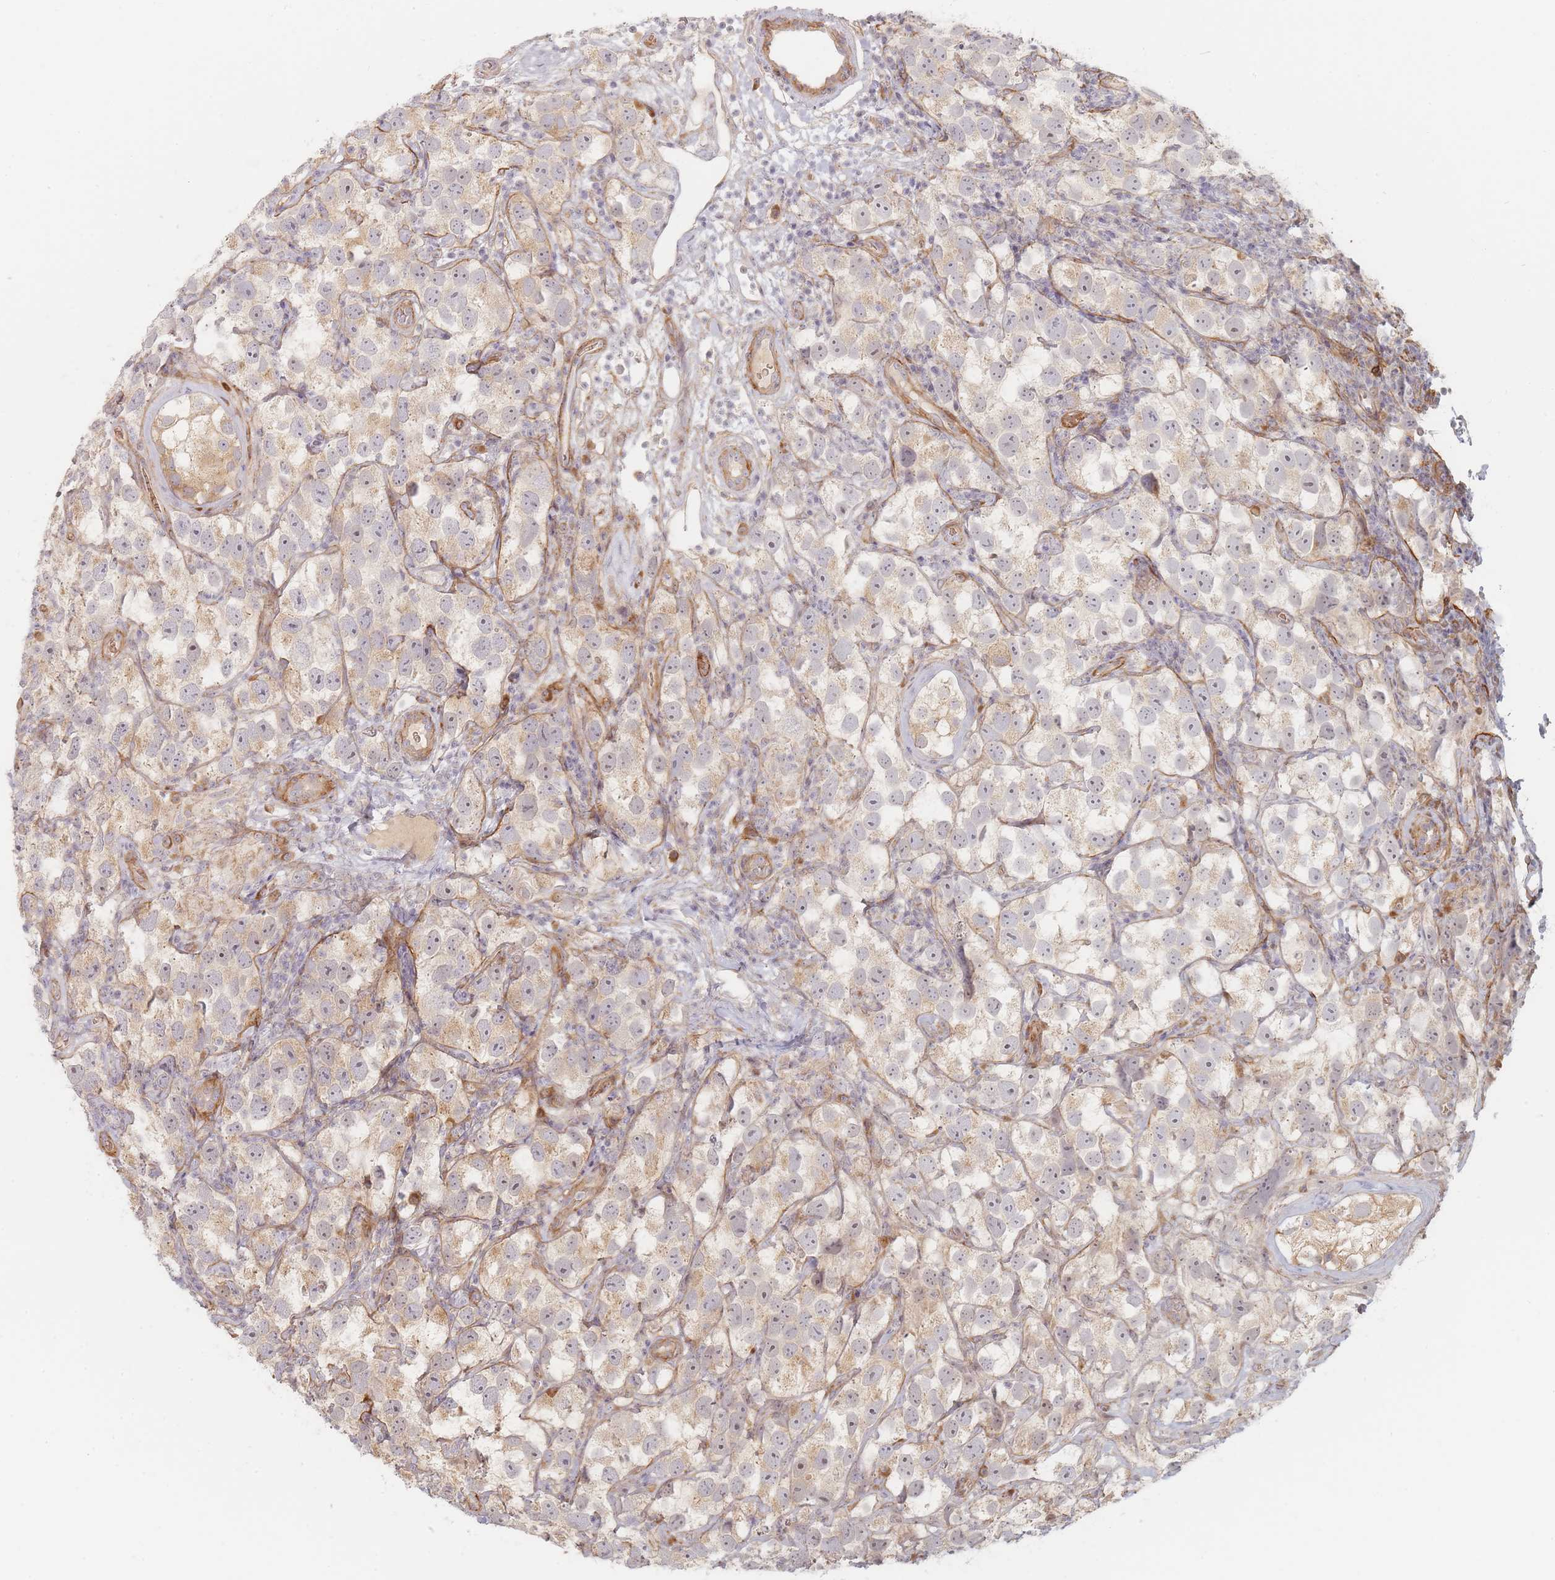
{"staining": {"intensity": "weak", "quantity": "<25%", "location": "cytoplasmic/membranous"}, "tissue": "testis cancer", "cell_type": "Tumor cells", "image_type": "cancer", "snomed": [{"axis": "morphology", "description": "Seminoma, NOS"}, {"axis": "topography", "description": "Testis"}], "caption": "Immunohistochemistry image of neoplastic tissue: seminoma (testis) stained with DAB (3,3'-diaminobenzidine) shows no significant protein staining in tumor cells.", "gene": "ZKSCAN7", "patient": {"sex": "male", "age": 26}}